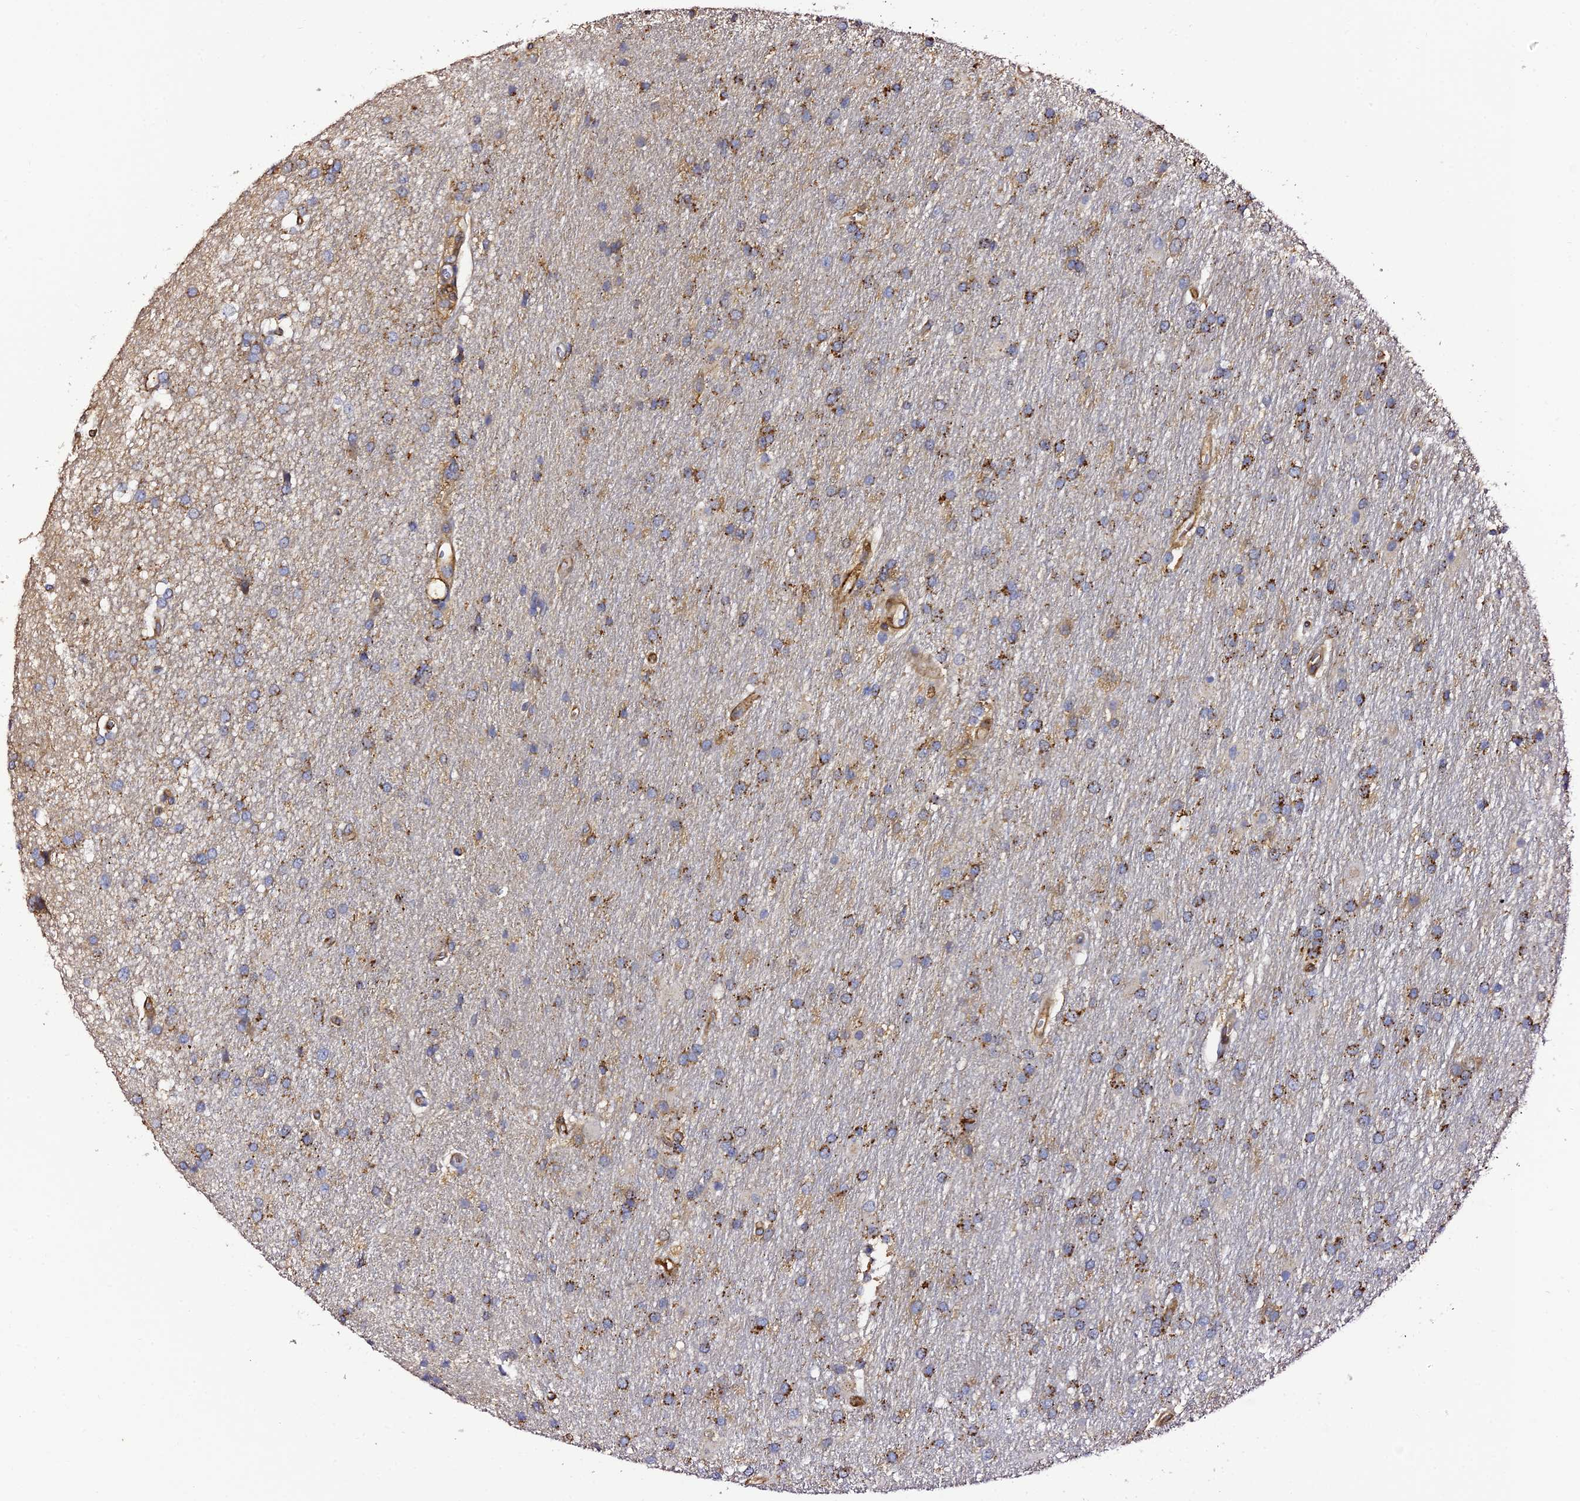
{"staining": {"intensity": "moderate", "quantity": ">75%", "location": "cytoplasmic/membranous"}, "tissue": "glioma", "cell_type": "Tumor cells", "image_type": "cancer", "snomed": [{"axis": "morphology", "description": "Glioma, malignant, Low grade"}, {"axis": "topography", "description": "Brain"}], "caption": "Human malignant glioma (low-grade) stained with a protein marker displays moderate staining in tumor cells.", "gene": "TRPV2", "patient": {"sex": "male", "age": 66}}